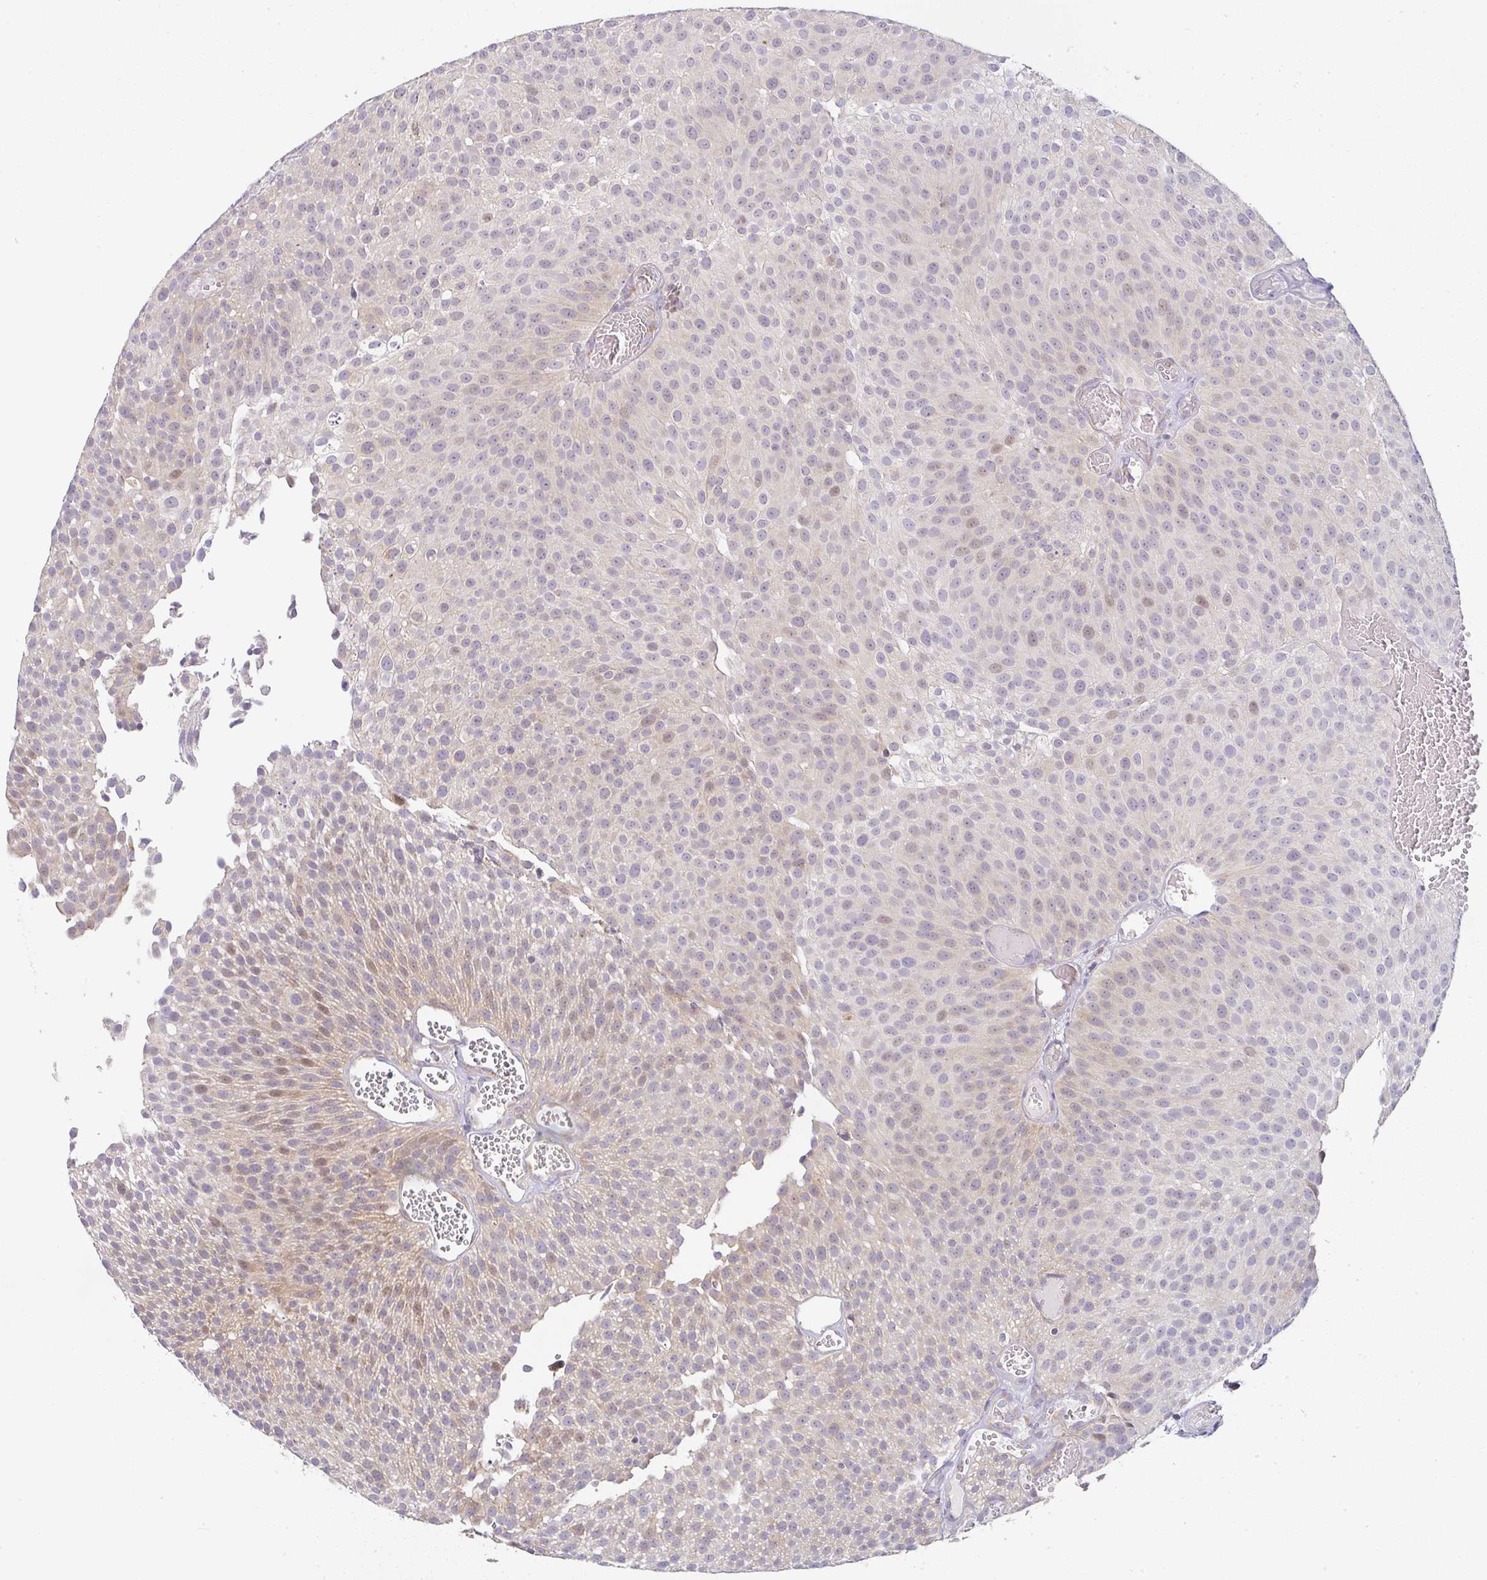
{"staining": {"intensity": "moderate", "quantity": "25%-75%", "location": "cytoplasmic/membranous,nuclear"}, "tissue": "urothelial cancer", "cell_type": "Tumor cells", "image_type": "cancer", "snomed": [{"axis": "morphology", "description": "Urothelial carcinoma, Low grade"}, {"axis": "topography", "description": "Urinary bladder"}], "caption": "Tumor cells exhibit medium levels of moderate cytoplasmic/membranous and nuclear staining in approximately 25%-75% of cells in urothelial carcinoma (low-grade).", "gene": "MOB1A", "patient": {"sex": "female", "age": 79}}